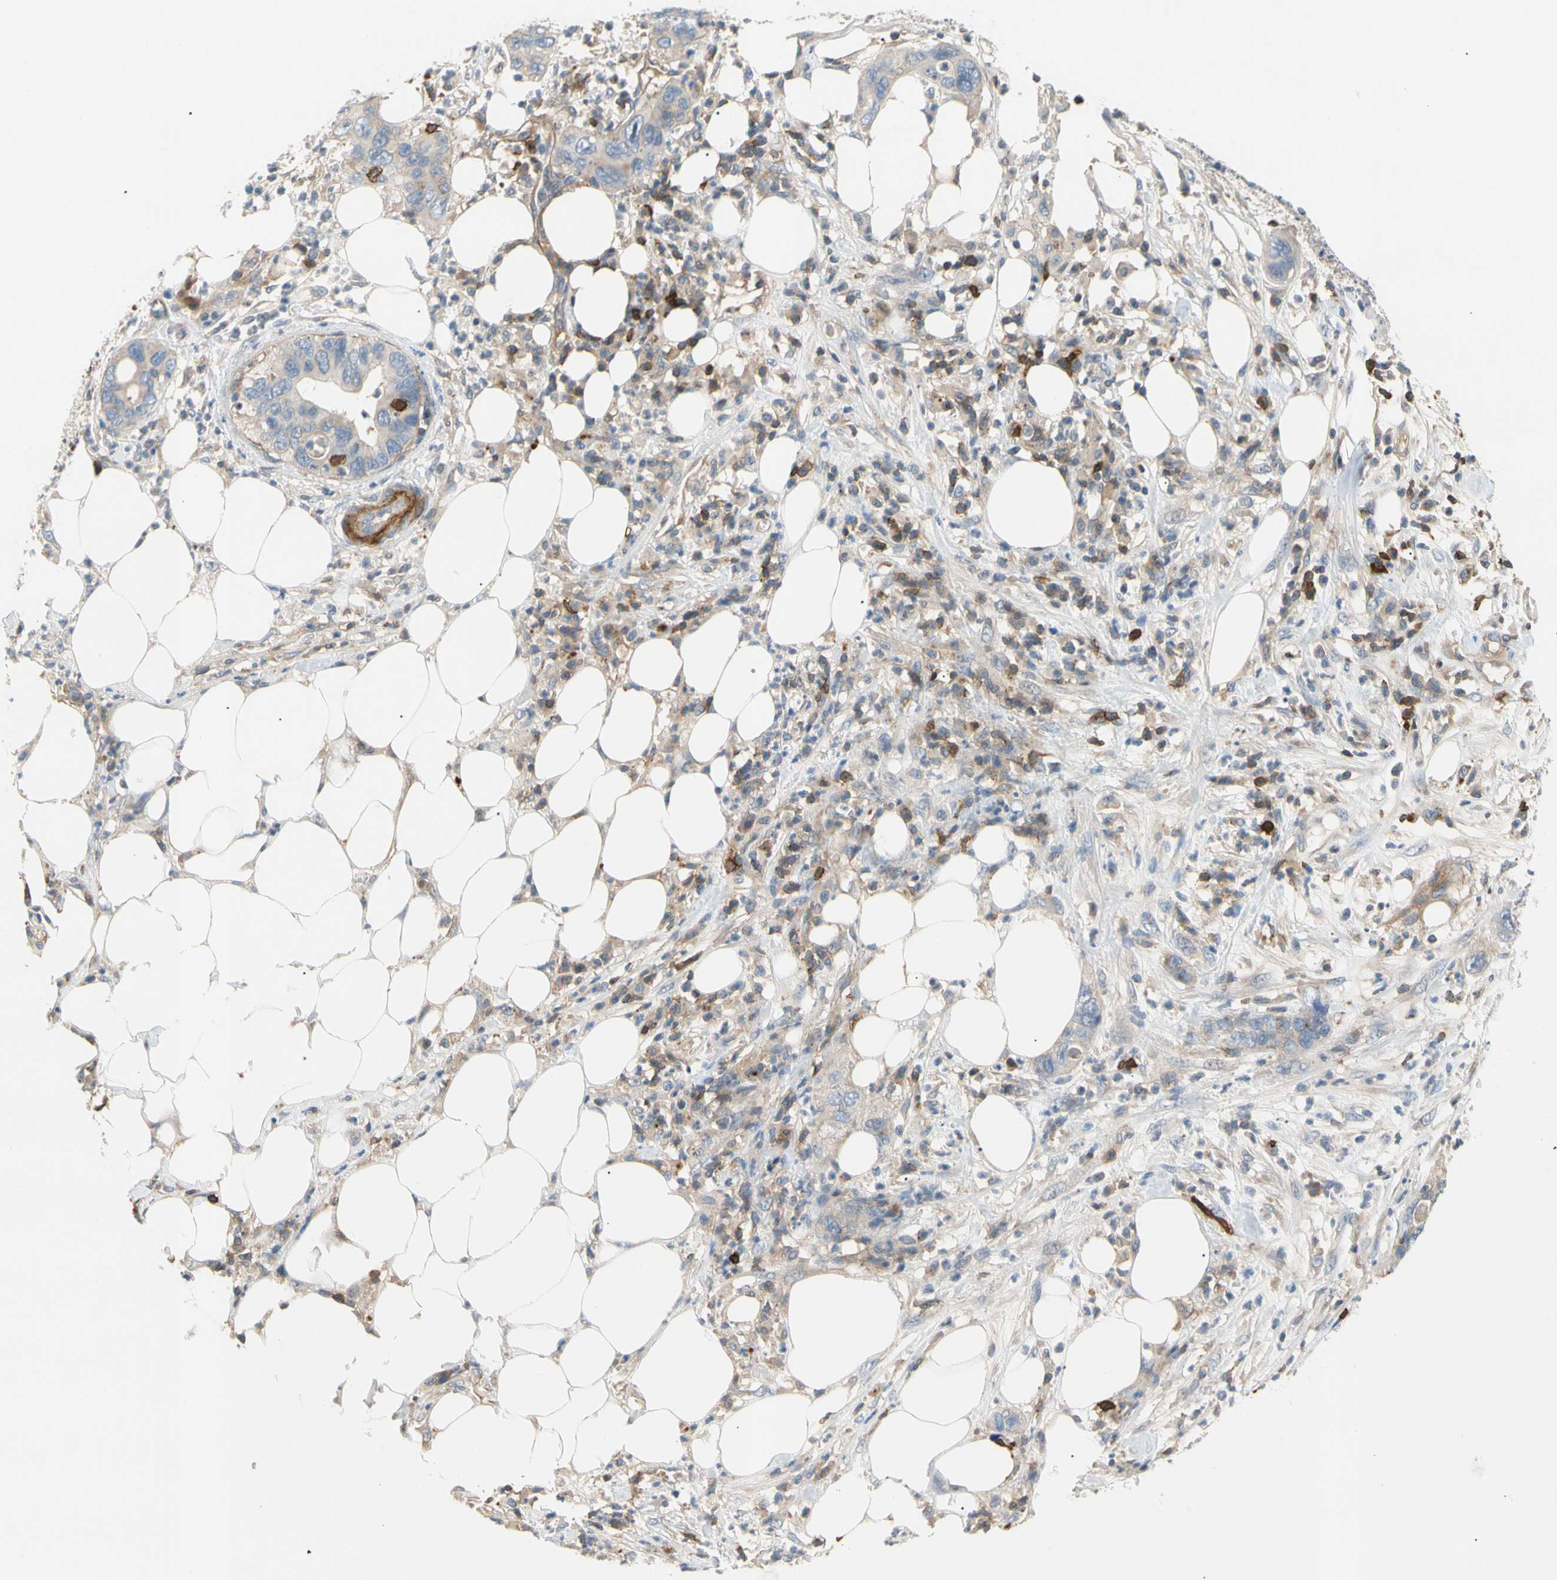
{"staining": {"intensity": "moderate", "quantity": "<25%", "location": "cytoplasmic/membranous"}, "tissue": "pancreatic cancer", "cell_type": "Tumor cells", "image_type": "cancer", "snomed": [{"axis": "morphology", "description": "Adenocarcinoma, NOS"}, {"axis": "topography", "description": "Pancreas"}], "caption": "IHC of pancreatic cancer (adenocarcinoma) reveals low levels of moderate cytoplasmic/membranous expression in approximately <25% of tumor cells.", "gene": "TNFRSF18", "patient": {"sex": "female", "age": 71}}